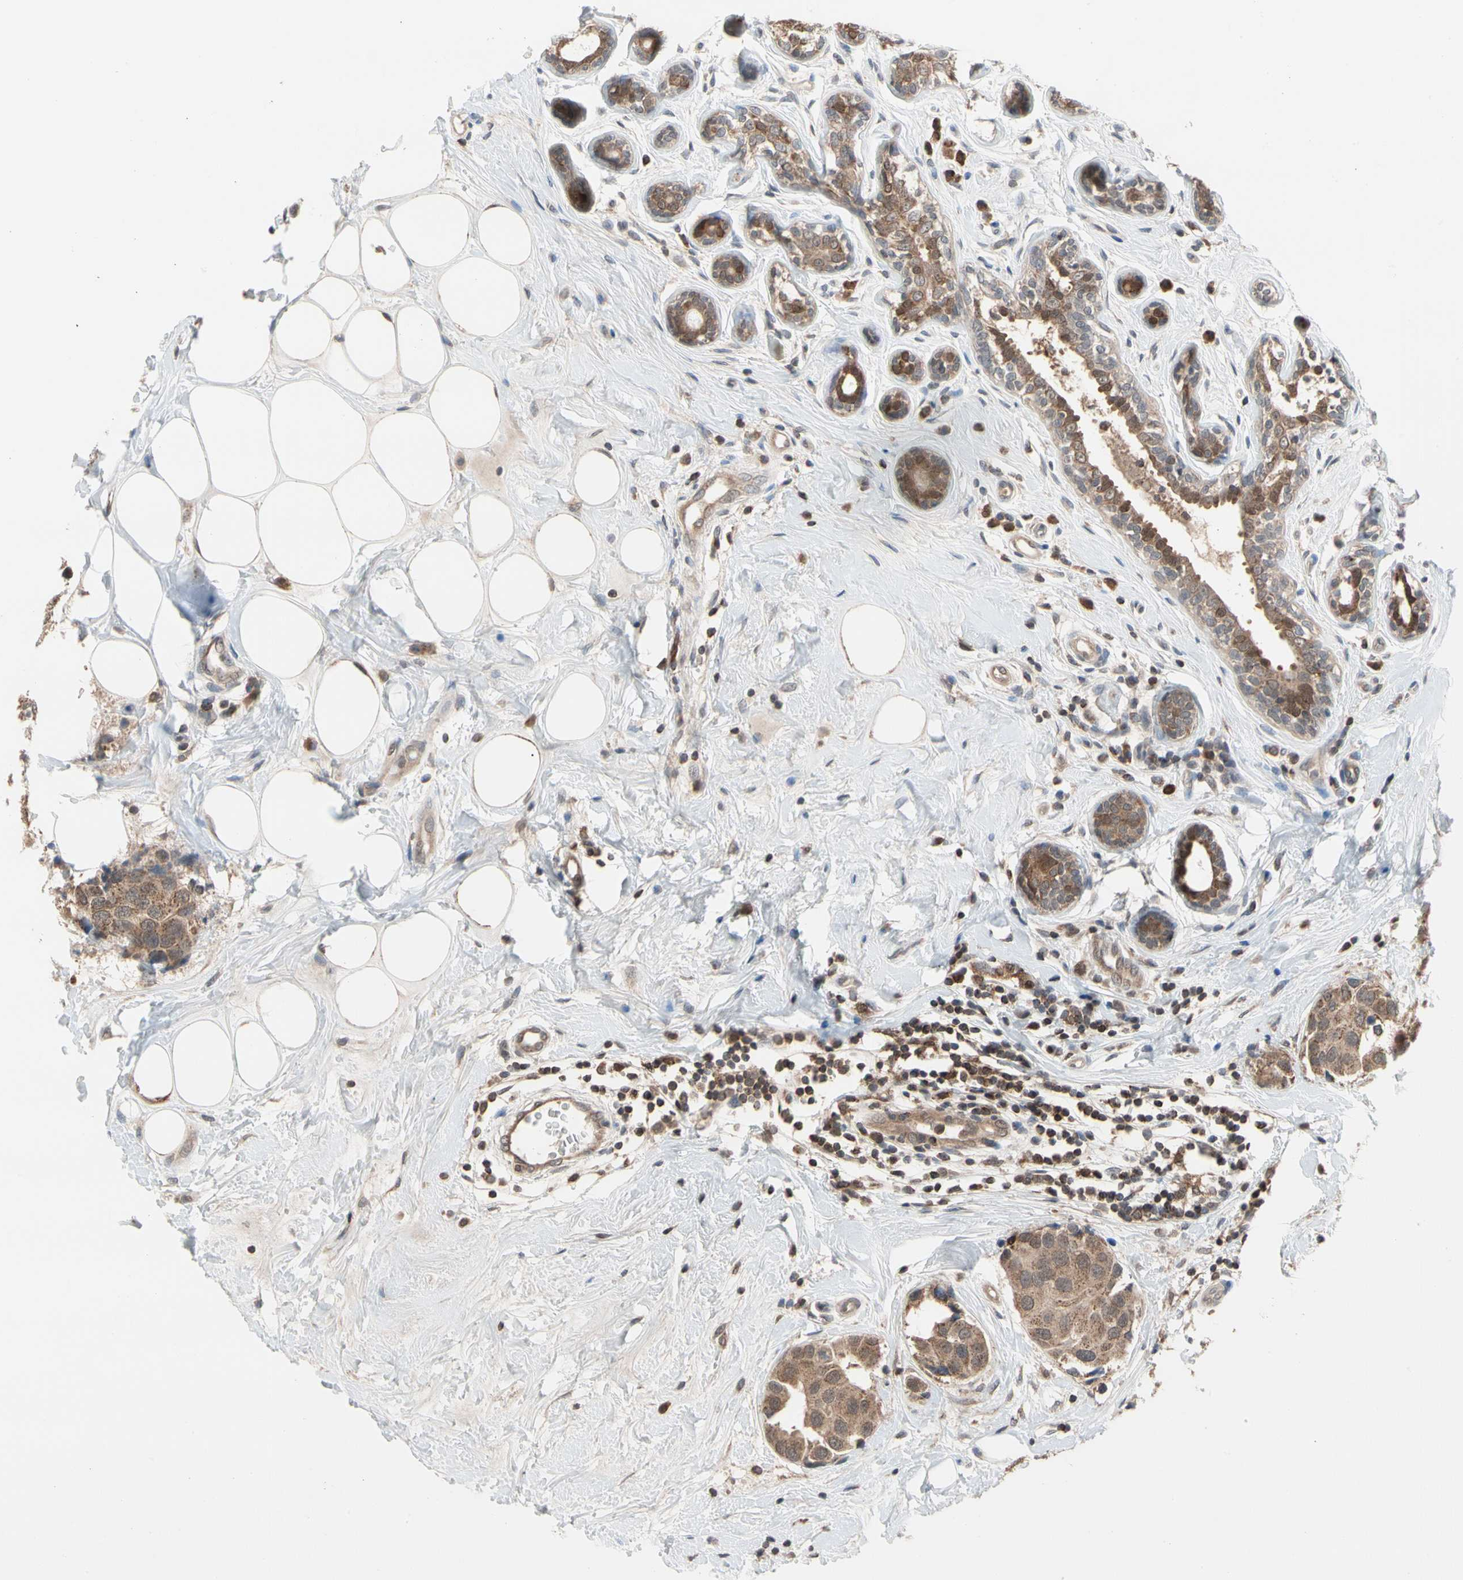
{"staining": {"intensity": "moderate", "quantity": ">75%", "location": "cytoplasmic/membranous"}, "tissue": "breast cancer", "cell_type": "Tumor cells", "image_type": "cancer", "snomed": [{"axis": "morphology", "description": "Normal tissue, NOS"}, {"axis": "morphology", "description": "Duct carcinoma"}, {"axis": "topography", "description": "Breast"}], "caption": "The micrograph shows immunohistochemical staining of breast infiltrating ductal carcinoma. There is moderate cytoplasmic/membranous expression is seen in approximately >75% of tumor cells.", "gene": "MTHFS", "patient": {"sex": "female", "age": 39}}